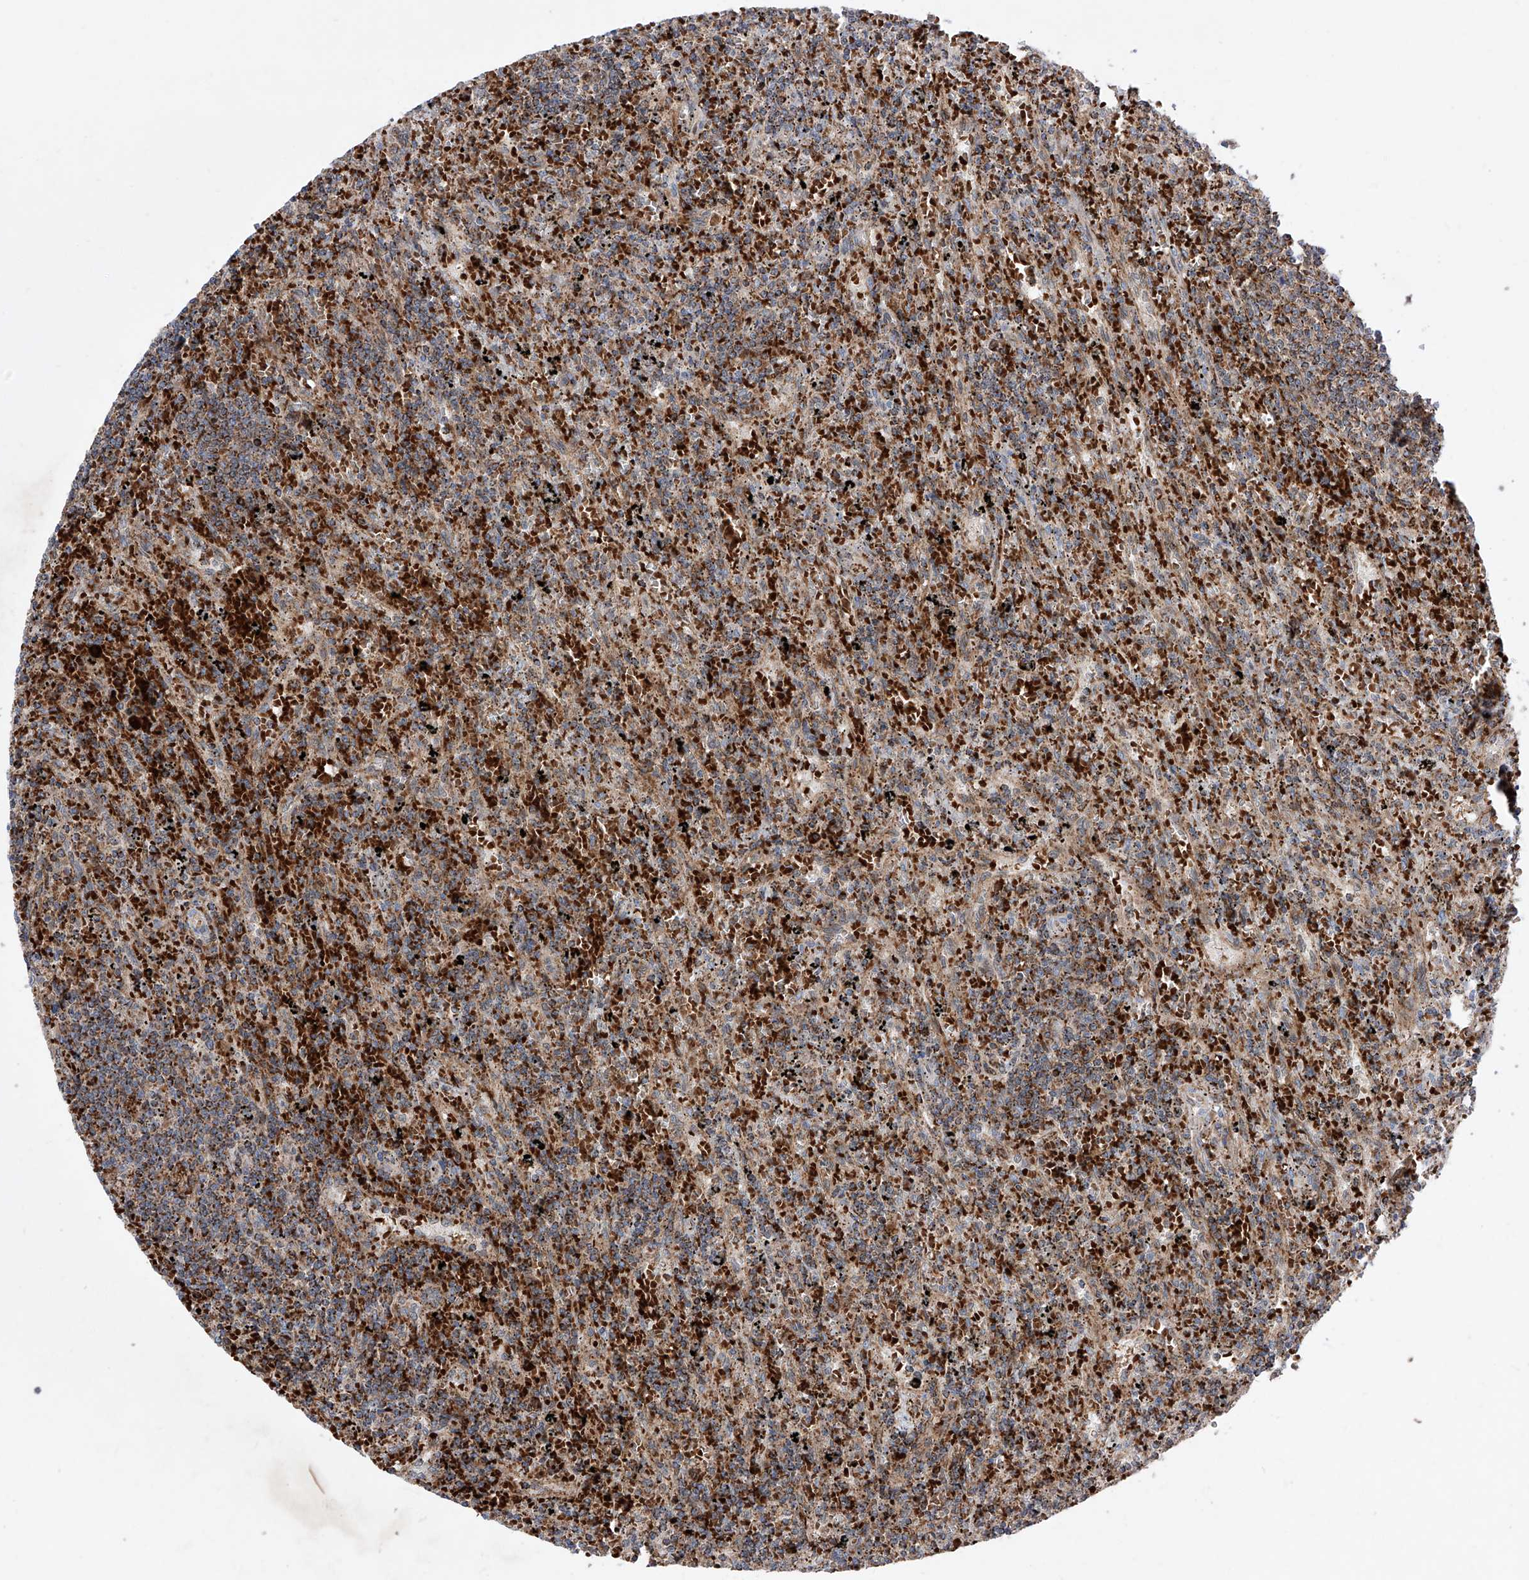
{"staining": {"intensity": "strong", "quantity": ">75%", "location": "cytoplasmic/membranous"}, "tissue": "lymphoma", "cell_type": "Tumor cells", "image_type": "cancer", "snomed": [{"axis": "morphology", "description": "Malignant lymphoma, non-Hodgkin's type, Low grade"}, {"axis": "topography", "description": "Spleen"}], "caption": "Immunohistochemical staining of lymphoma shows strong cytoplasmic/membranous protein staining in about >75% of tumor cells.", "gene": "SEMA6A", "patient": {"sex": "male", "age": 76}}